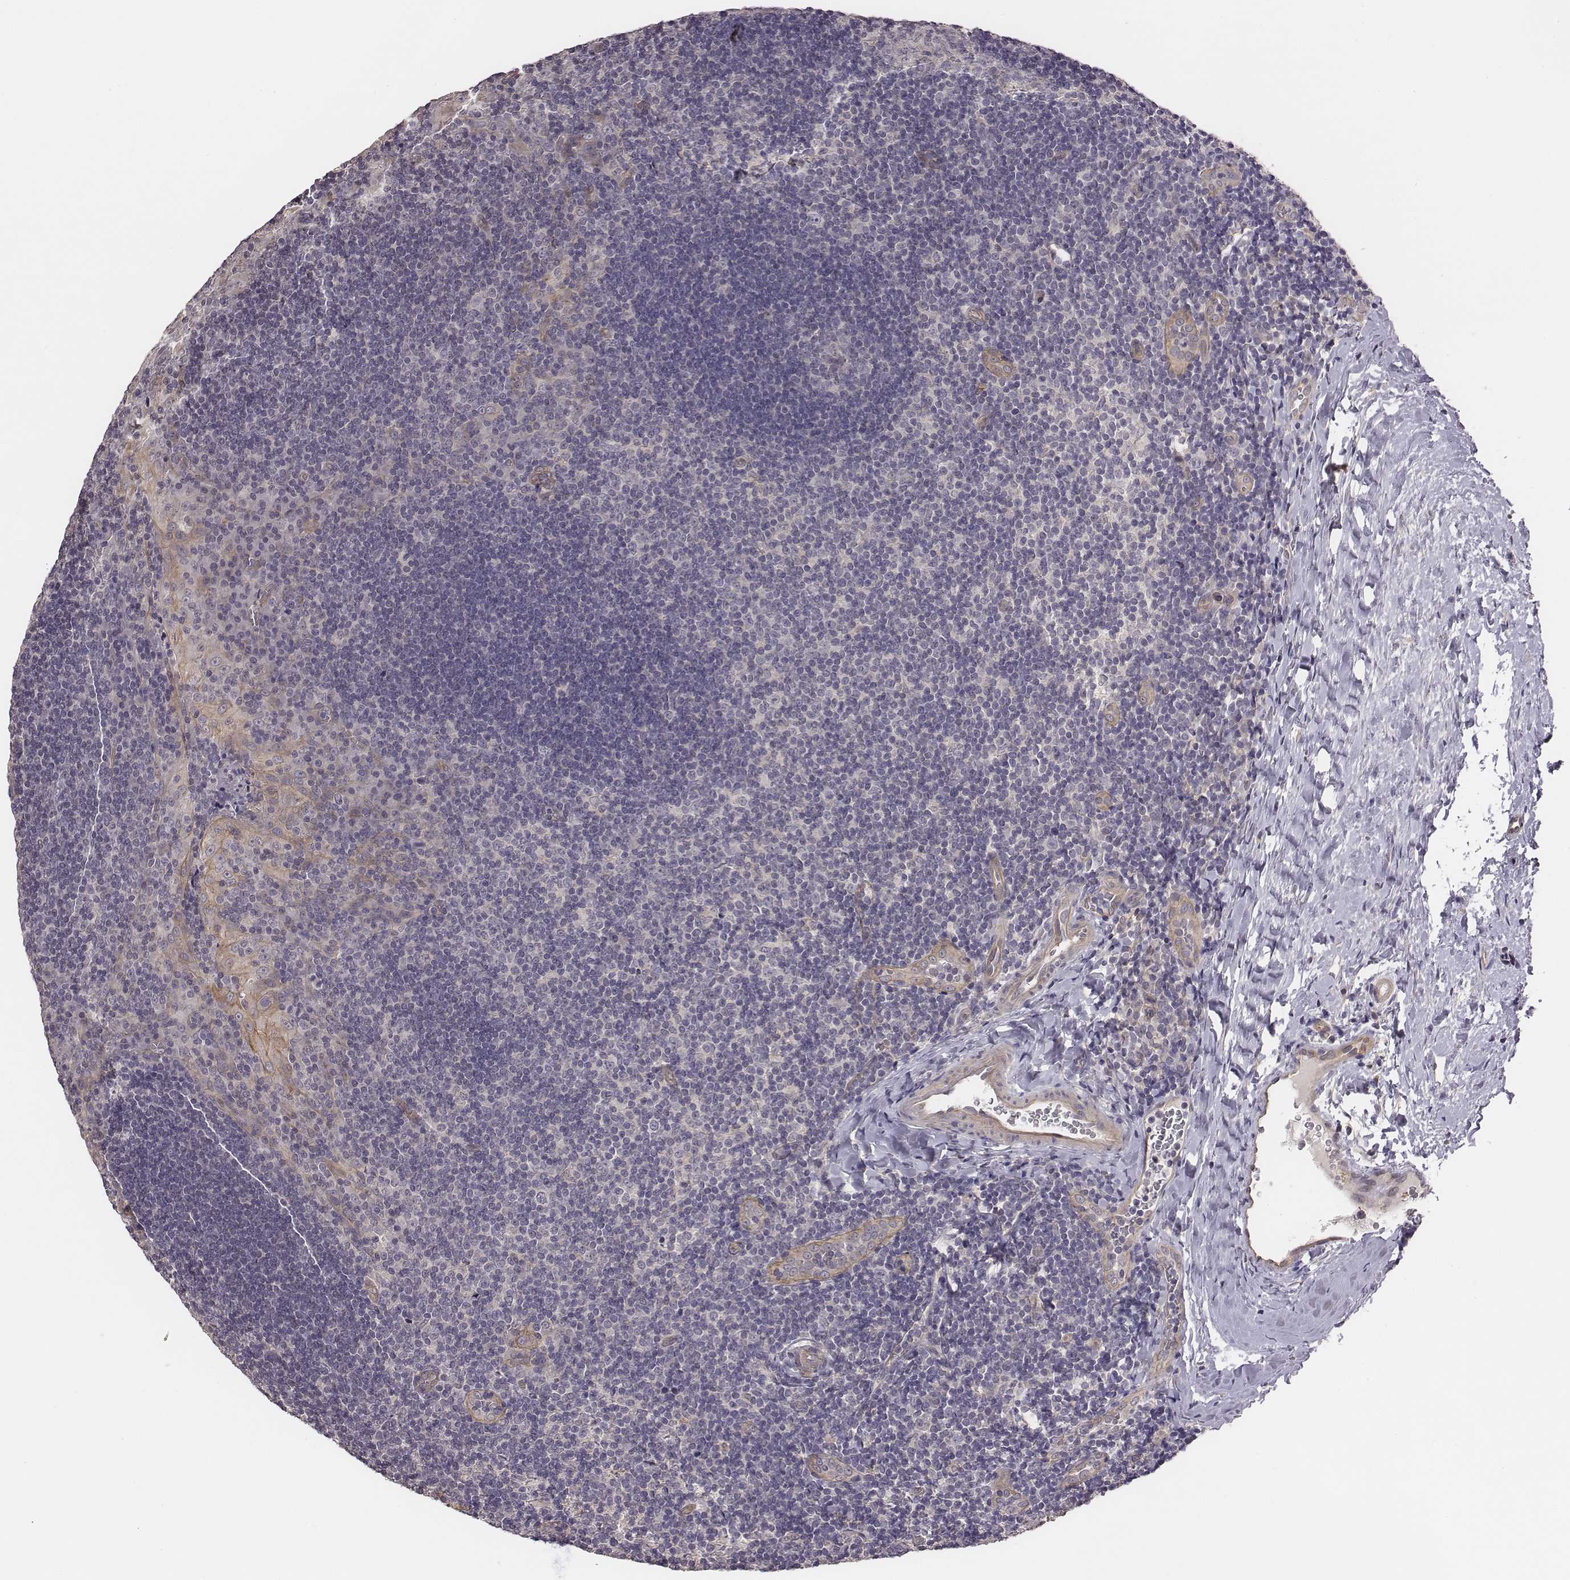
{"staining": {"intensity": "negative", "quantity": "none", "location": "none"}, "tissue": "tonsil", "cell_type": "Germinal center cells", "image_type": "normal", "snomed": [{"axis": "morphology", "description": "Normal tissue, NOS"}, {"axis": "topography", "description": "Tonsil"}], "caption": "High magnification brightfield microscopy of benign tonsil stained with DAB (brown) and counterstained with hematoxylin (blue): germinal center cells show no significant positivity. (Brightfield microscopy of DAB immunohistochemistry (IHC) at high magnification).", "gene": "SCARF1", "patient": {"sex": "male", "age": 17}}